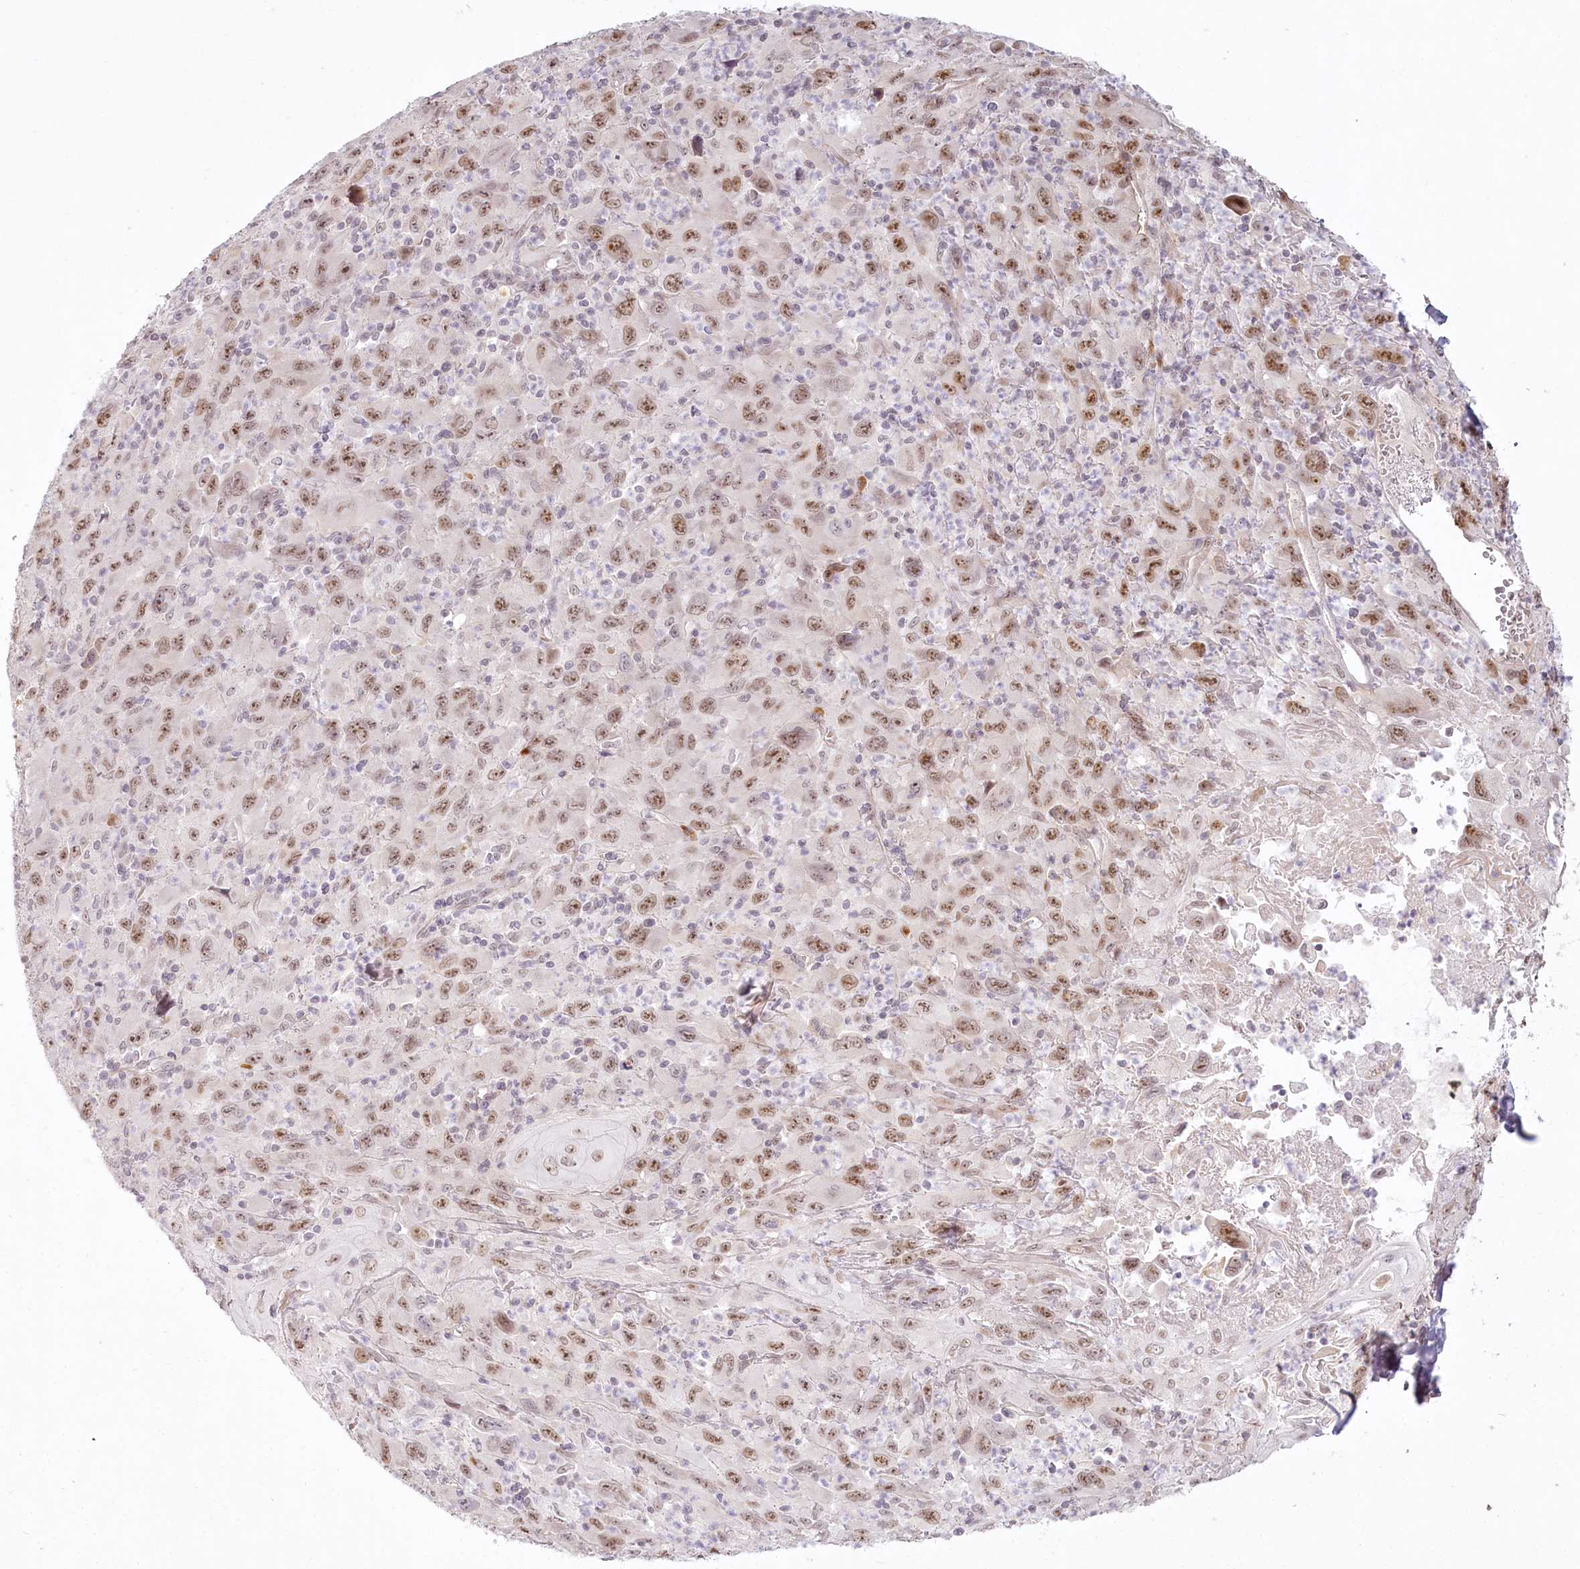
{"staining": {"intensity": "moderate", "quantity": ">75%", "location": "nuclear"}, "tissue": "melanoma", "cell_type": "Tumor cells", "image_type": "cancer", "snomed": [{"axis": "morphology", "description": "Malignant melanoma, Metastatic site"}, {"axis": "topography", "description": "Skin"}], "caption": "An immunohistochemistry (IHC) micrograph of neoplastic tissue is shown. Protein staining in brown labels moderate nuclear positivity in malignant melanoma (metastatic site) within tumor cells. The protein of interest is stained brown, and the nuclei are stained in blue (DAB (3,3'-diaminobenzidine) IHC with brightfield microscopy, high magnification).", "gene": "EXOSC7", "patient": {"sex": "female", "age": 56}}